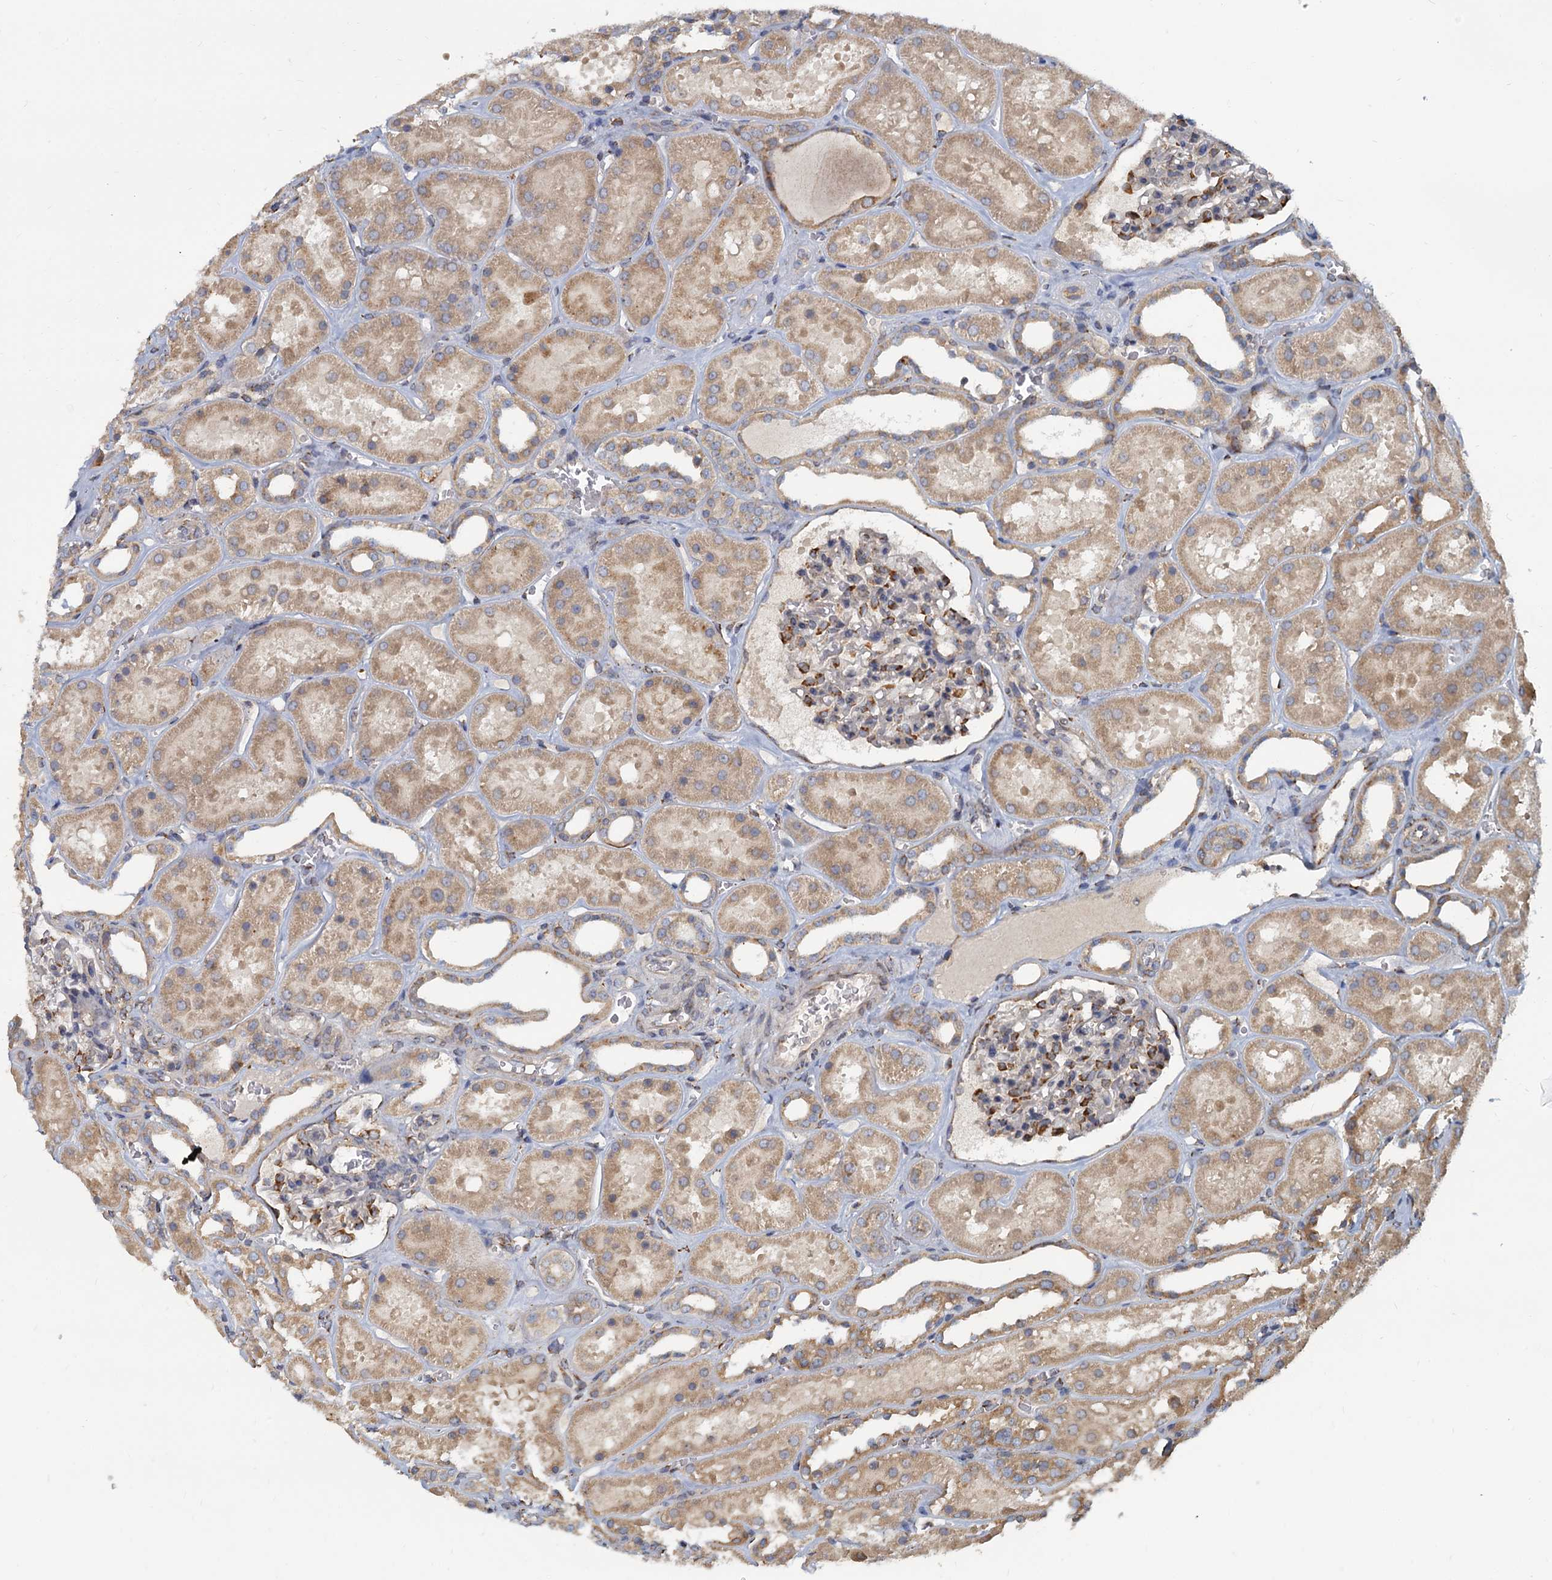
{"staining": {"intensity": "moderate", "quantity": "25%-75%", "location": "cytoplasmic/membranous"}, "tissue": "kidney", "cell_type": "Cells in glomeruli", "image_type": "normal", "snomed": [{"axis": "morphology", "description": "Normal tissue, NOS"}, {"axis": "topography", "description": "Kidney"}], "caption": "Protein expression by IHC shows moderate cytoplasmic/membranous expression in about 25%-75% of cells in glomeruli in benign kidney.", "gene": "LRRC51", "patient": {"sex": "female", "age": 41}}